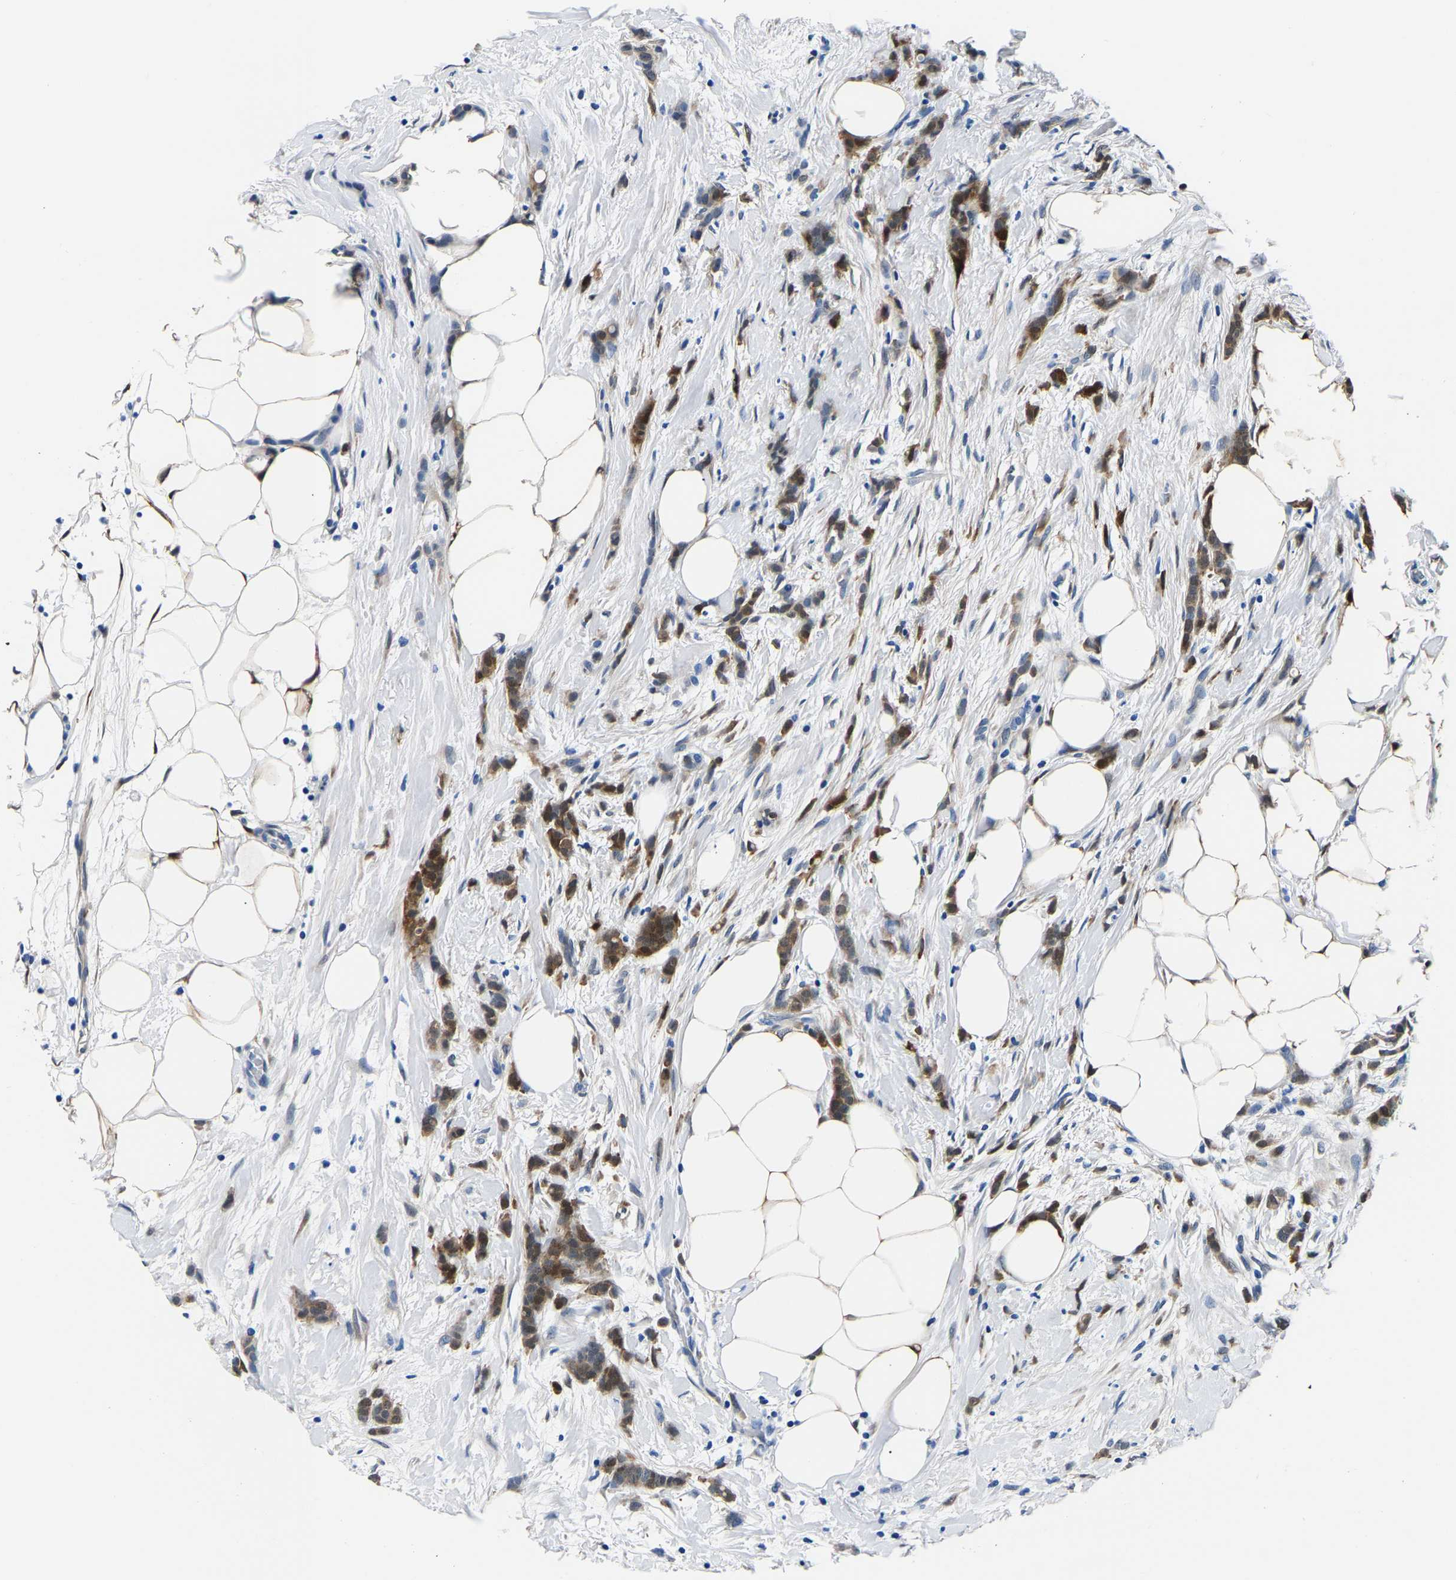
{"staining": {"intensity": "strong", "quantity": ">75%", "location": "cytoplasmic/membranous,nuclear"}, "tissue": "breast cancer", "cell_type": "Tumor cells", "image_type": "cancer", "snomed": [{"axis": "morphology", "description": "Lobular carcinoma, in situ"}, {"axis": "morphology", "description": "Lobular carcinoma"}, {"axis": "topography", "description": "Breast"}], "caption": "Human breast lobular carcinoma in situ stained with a brown dye shows strong cytoplasmic/membranous and nuclear positive staining in approximately >75% of tumor cells.", "gene": "S100A13", "patient": {"sex": "female", "age": 41}}